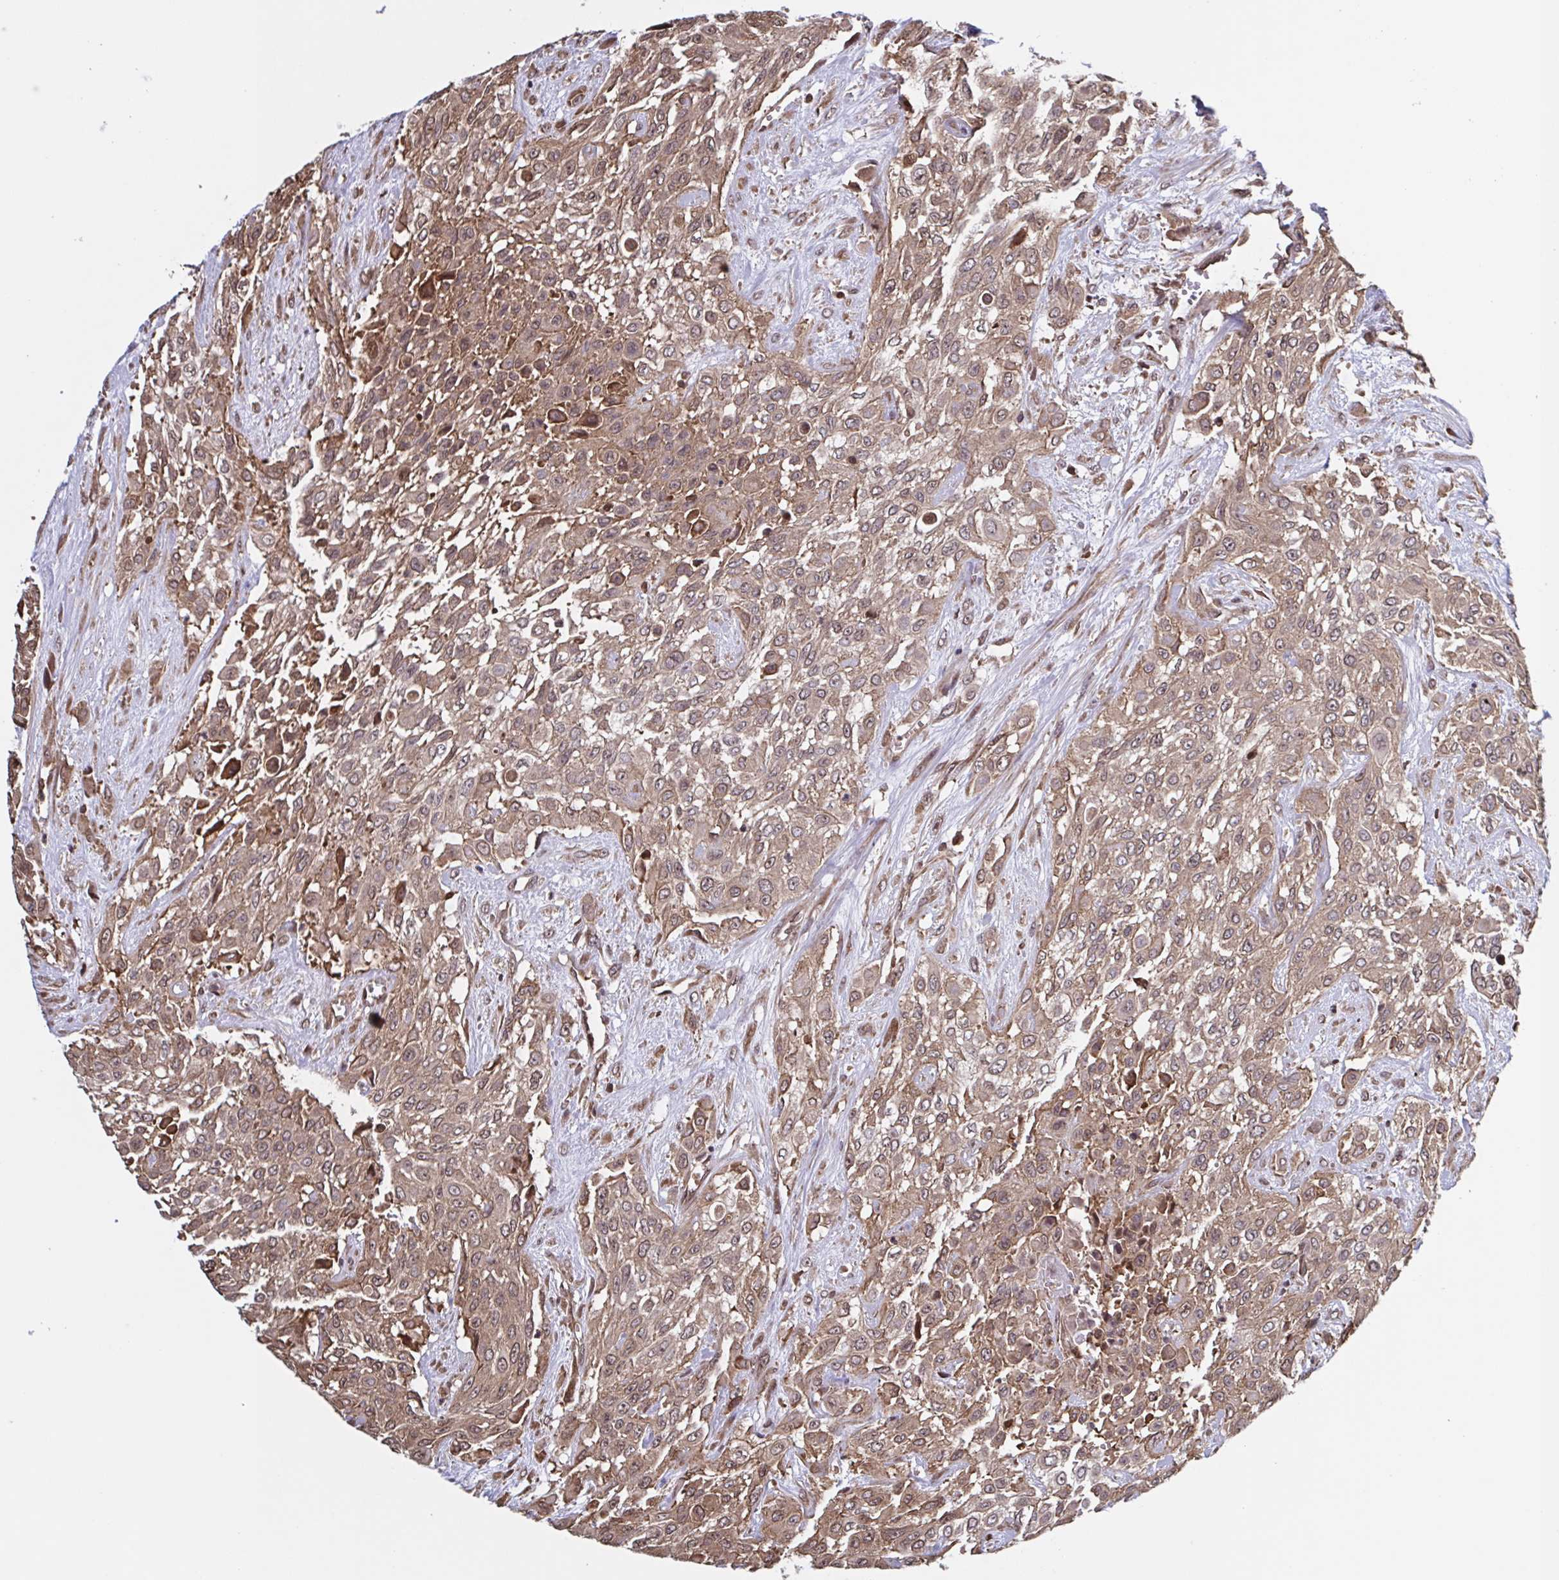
{"staining": {"intensity": "moderate", "quantity": ">75%", "location": "cytoplasmic/membranous,nuclear"}, "tissue": "urothelial cancer", "cell_type": "Tumor cells", "image_type": "cancer", "snomed": [{"axis": "morphology", "description": "Urothelial carcinoma, High grade"}, {"axis": "topography", "description": "Urinary bladder"}], "caption": "Human urothelial cancer stained for a protein (brown) reveals moderate cytoplasmic/membranous and nuclear positive positivity in approximately >75% of tumor cells.", "gene": "SEC63", "patient": {"sex": "male", "age": 57}}